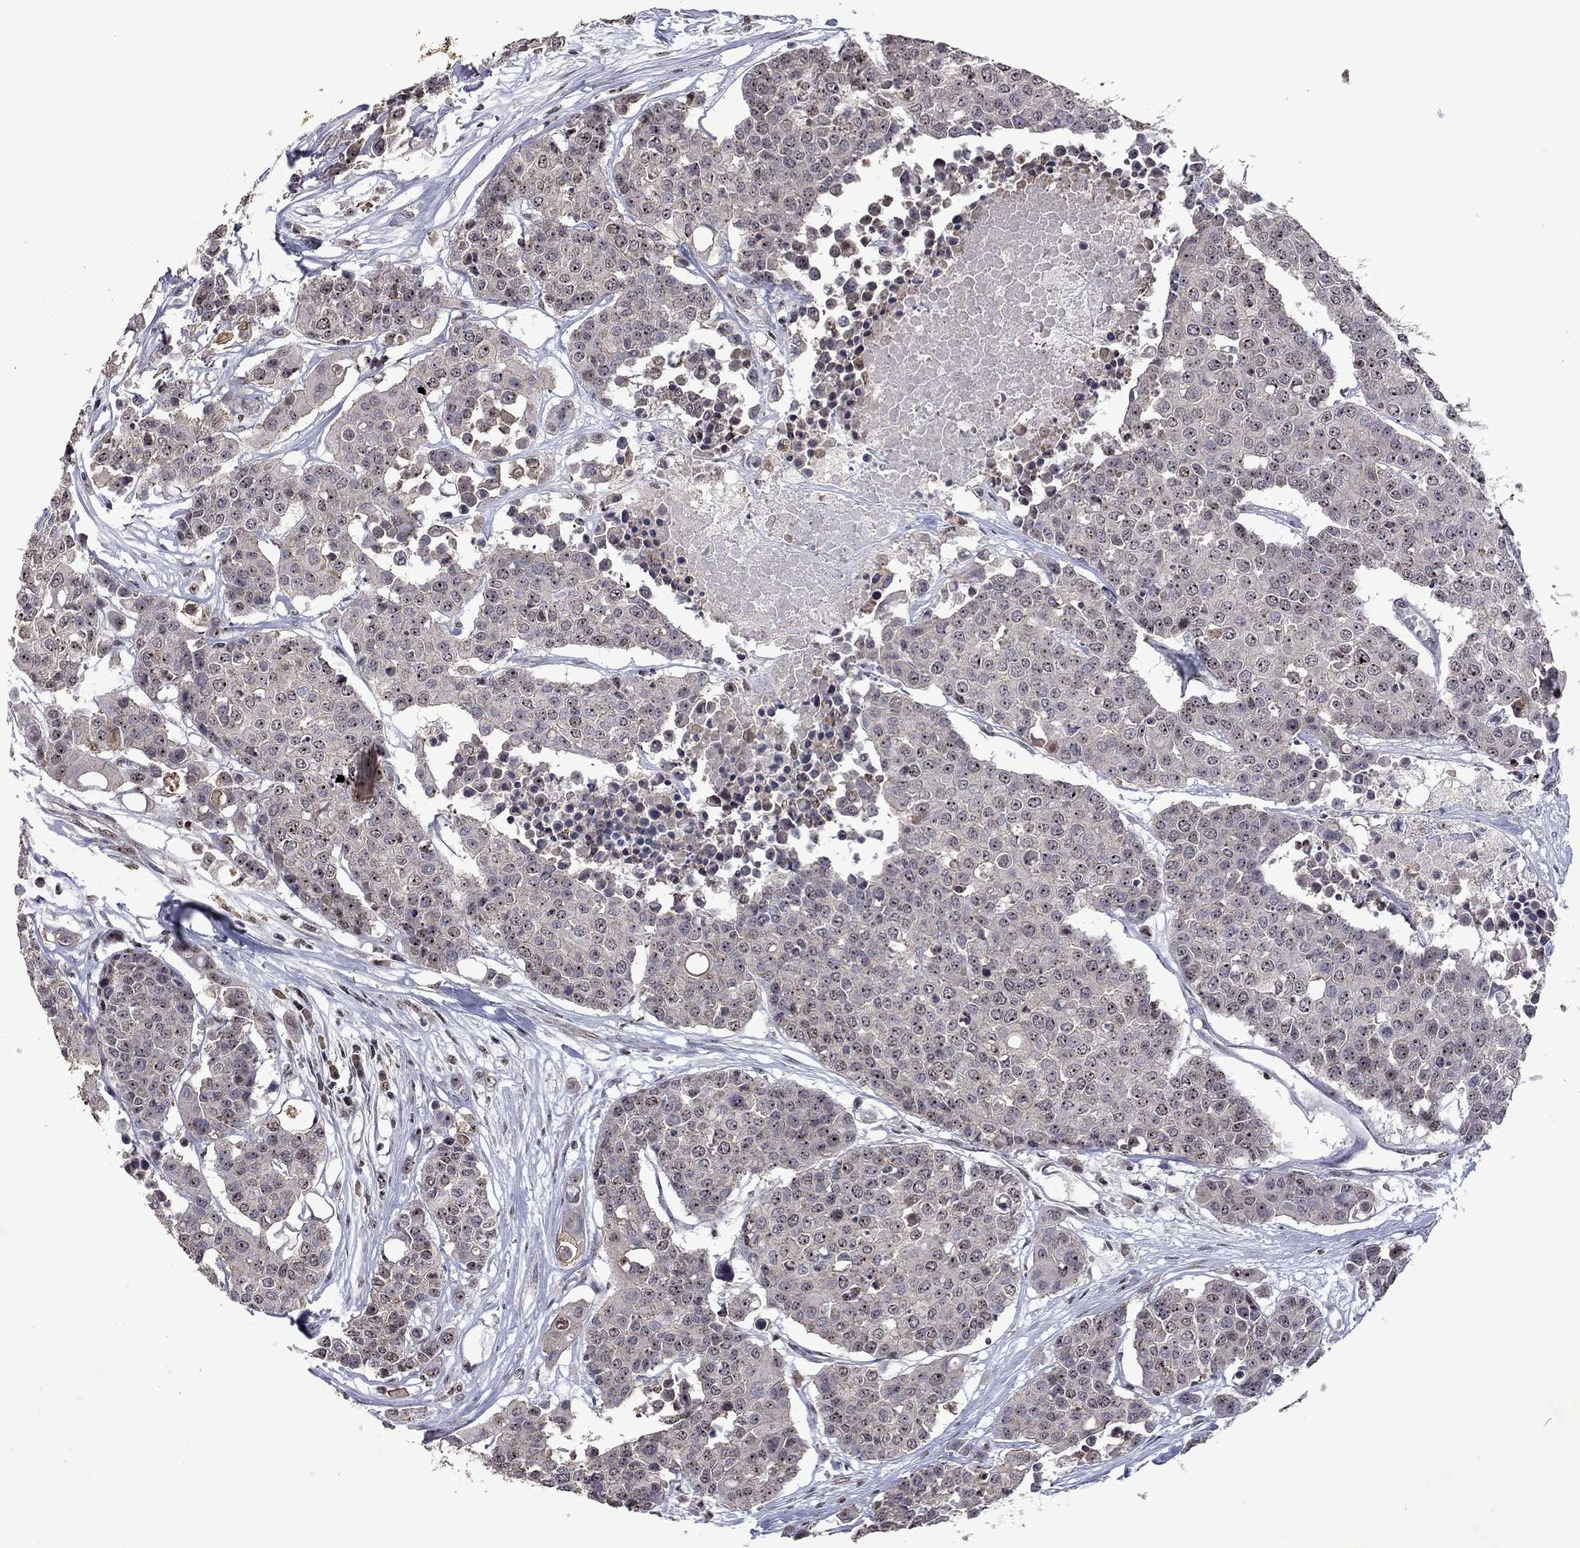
{"staining": {"intensity": "negative", "quantity": "none", "location": "none"}, "tissue": "carcinoid", "cell_type": "Tumor cells", "image_type": "cancer", "snomed": [{"axis": "morphology", "description": "Carcinoid, malignant, NOS"}, {"axis": "topography", "description": "Colon"}], "caption": "A high-resolution histopathology image shows IHC staining of carcinoid (malignant), which demonstrates no significant positivity in tumor cells.", "gene": "SPOUT1", "patient": {"sex": "male", "age": 81}}